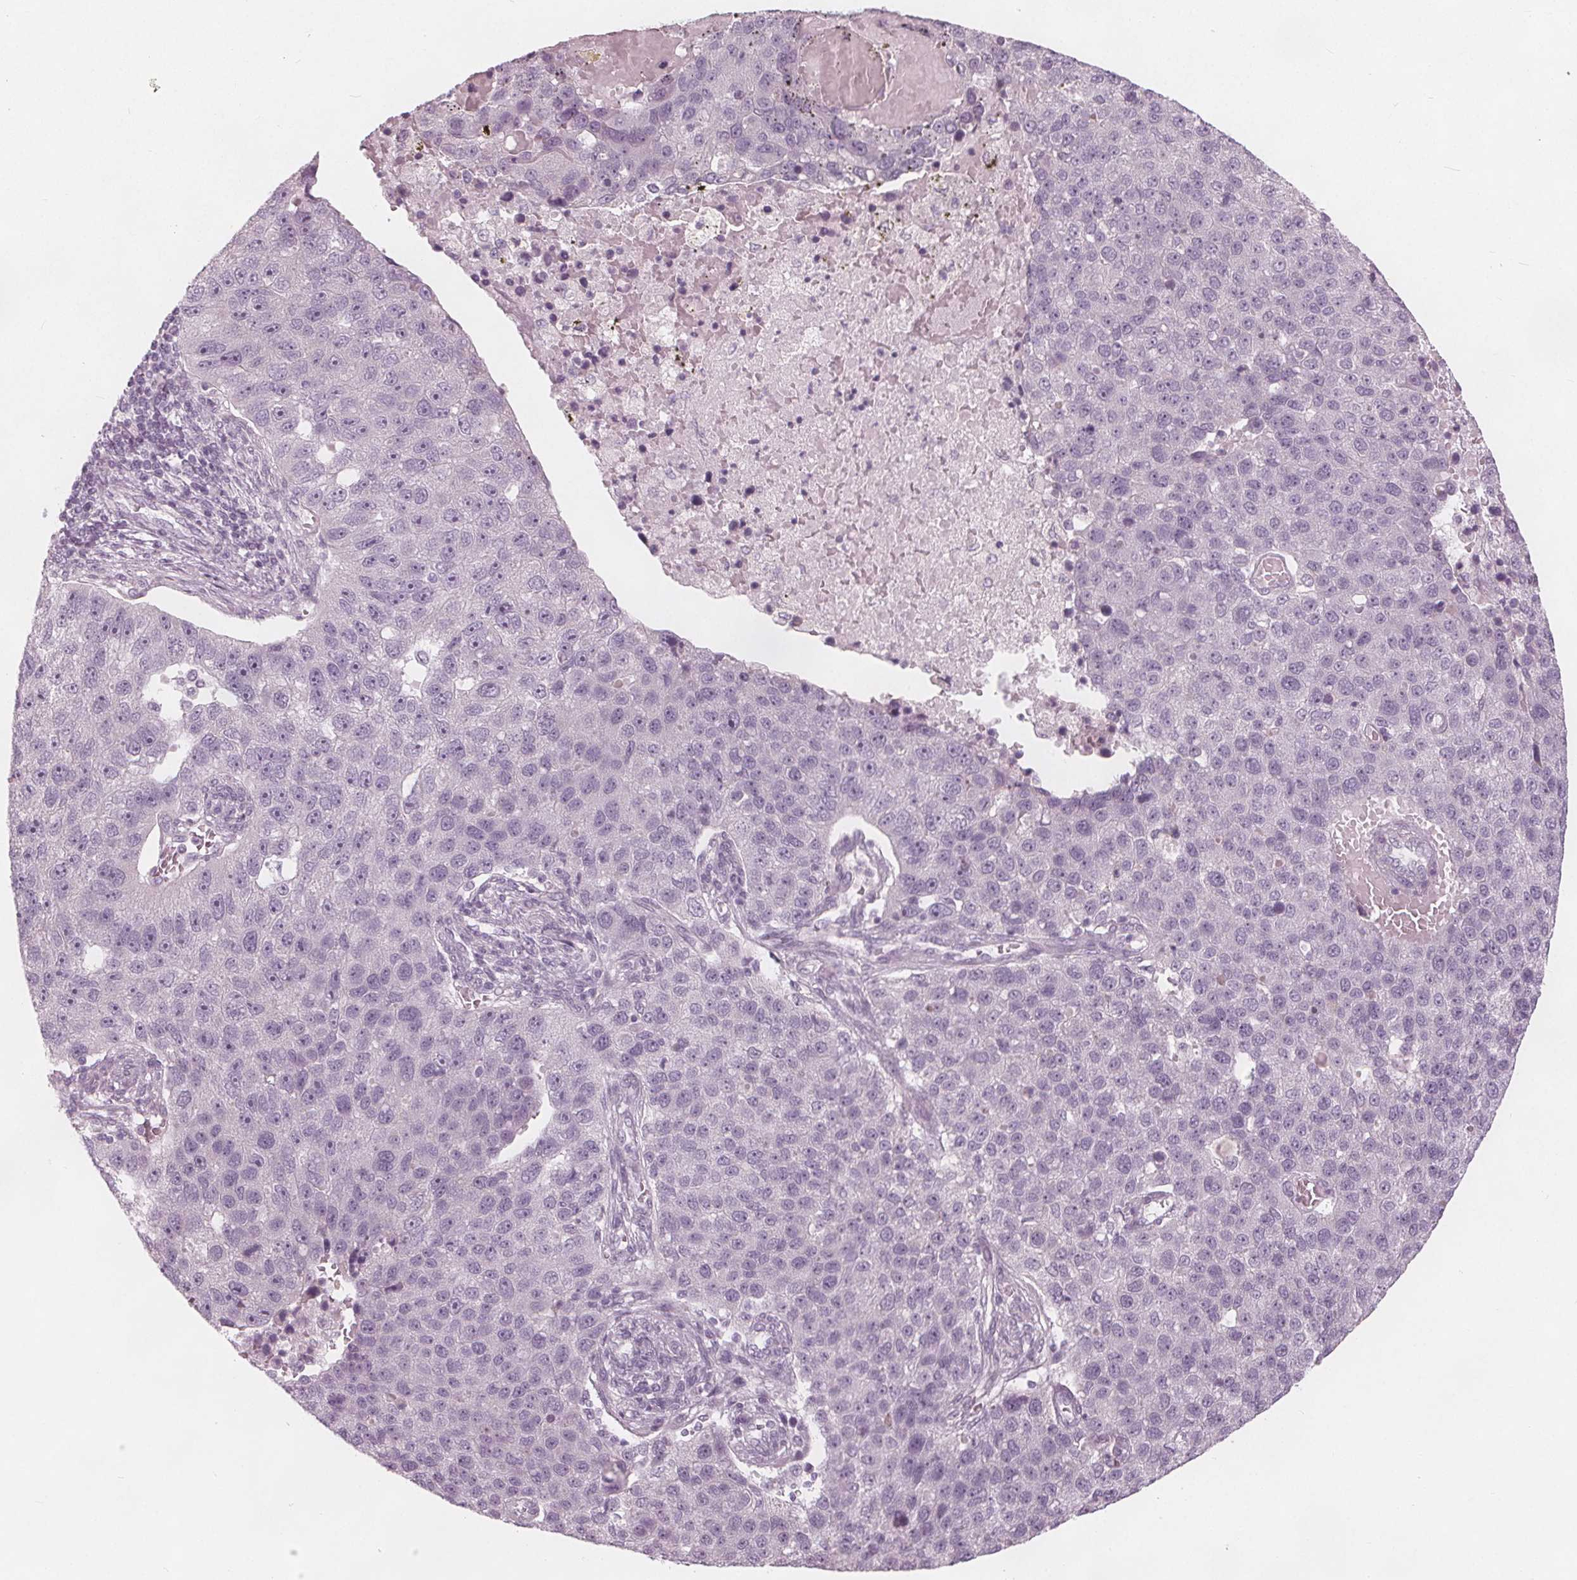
{"staining": {"intensity": "negative", "quantity": "none", "location": "none"}, "tissue": "pancreatic cancer", "cell_type": "Tumor cells", "image_type": "cancer", "snomed": [{"axis": "morphology", "description": "Adenocarcinoma, NOS"}, {"axis": "topography", "description": "Pancreas"}], "caption": "A micrograph of human pancreatic cancer is negative for staining in tumor cells. (DAB (3,3'-diaminobenzidine) immunohistochemistry, high magnification).", "gene": "BRSK1", "patient": {"sex": "female", "age": 61}}